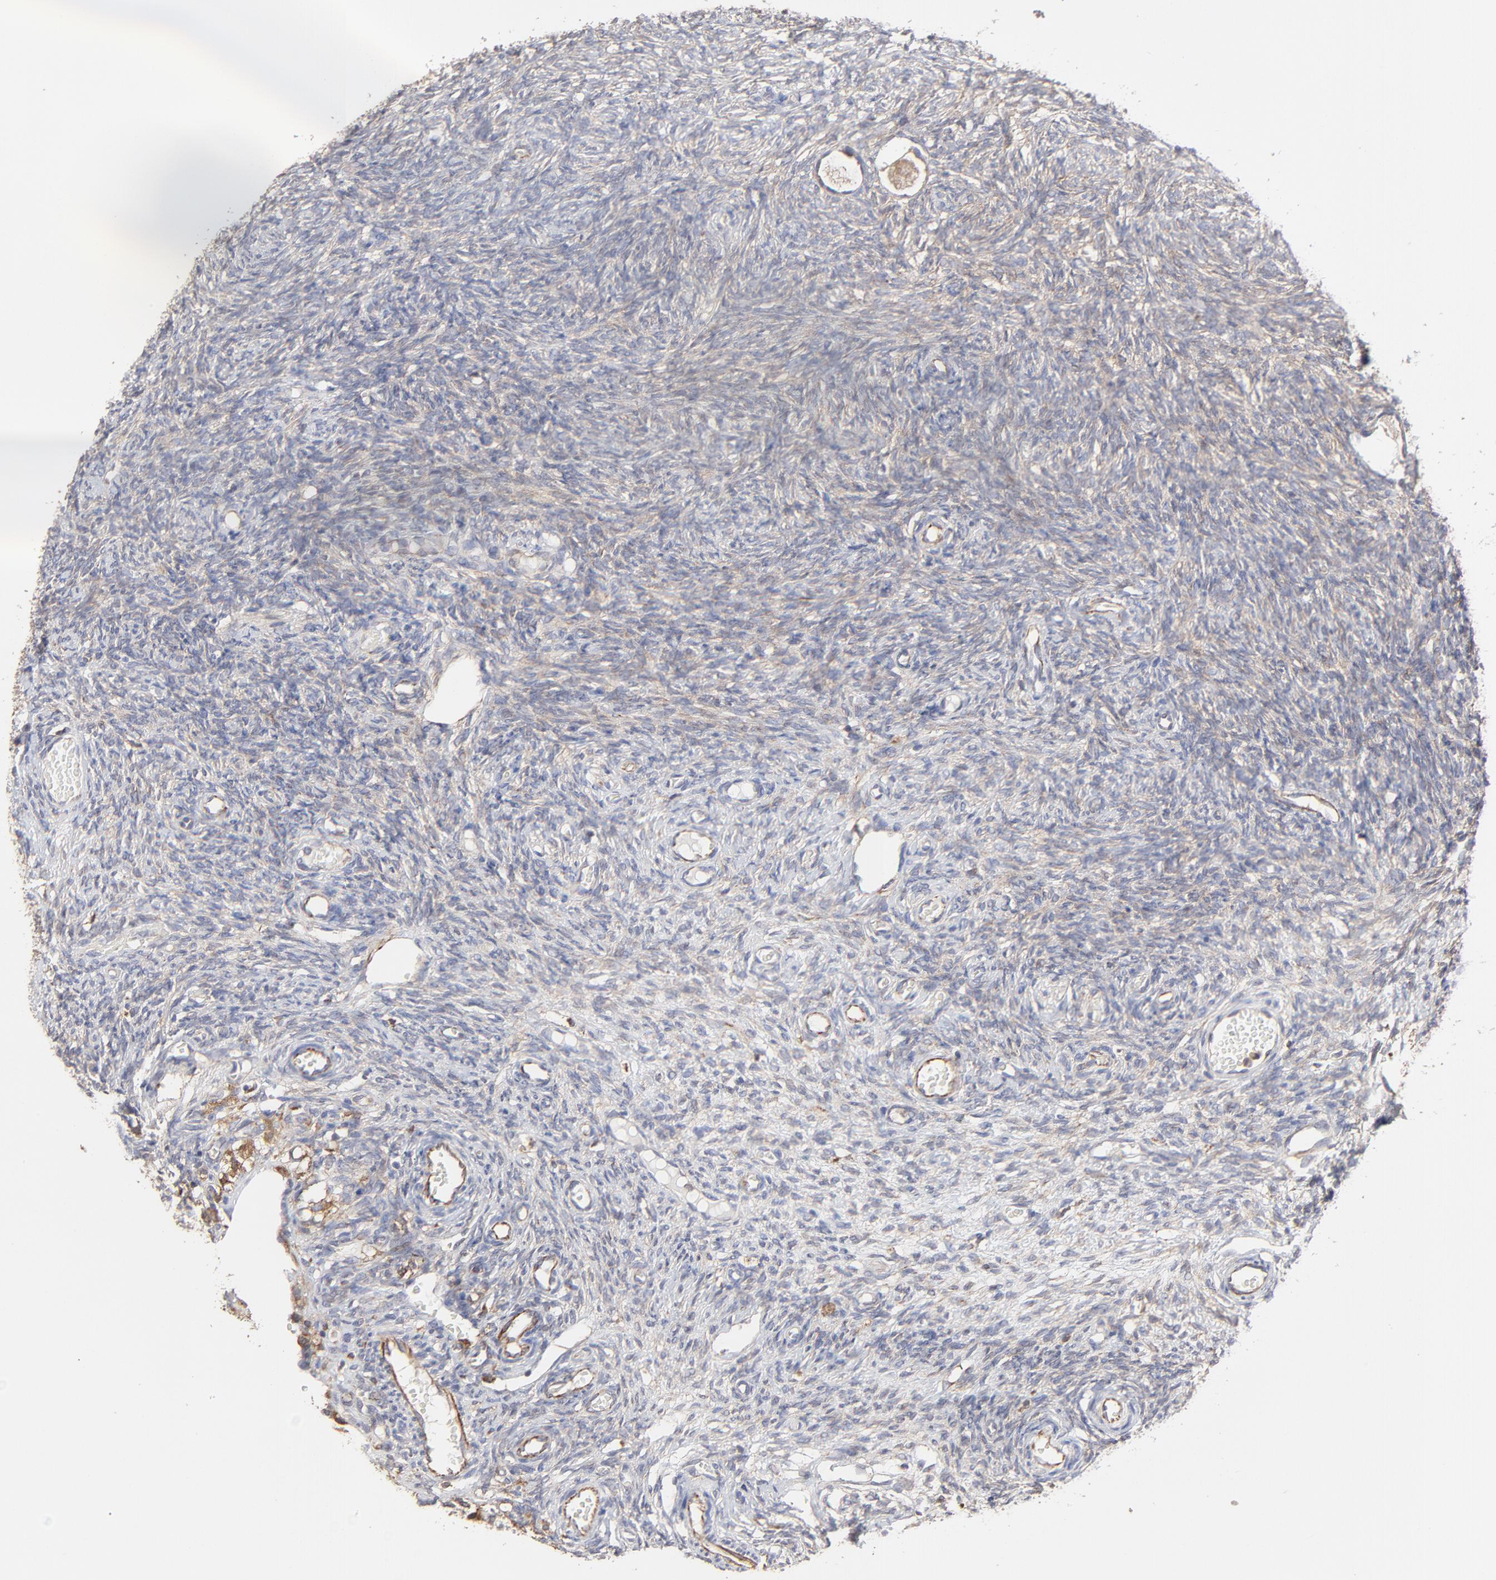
{"staining": {"intensity": "weak", "quantity": ">75%", "location": "cytoplasmic/membranous"}, "tissue": "ovary", "cell_type": "Follicle cells", "image_type": "normal", "snomed": [{"axis": "morphology", "description": "Normal tissue, NOS"}, {"axis": "topography", "description": "Ovary"}], "caption": "IHC of benign ovary exhibits low levels of weak cytoplasmic/membranous expression in approximately >75% of follicle cells. The protein of interest is stained brown, and the nuclei are stained in blue (DAB IHC with brightfield microscopy, high magnification).", "gene": "RAB9A", "patient": {"sex": "female", "age": 35}}